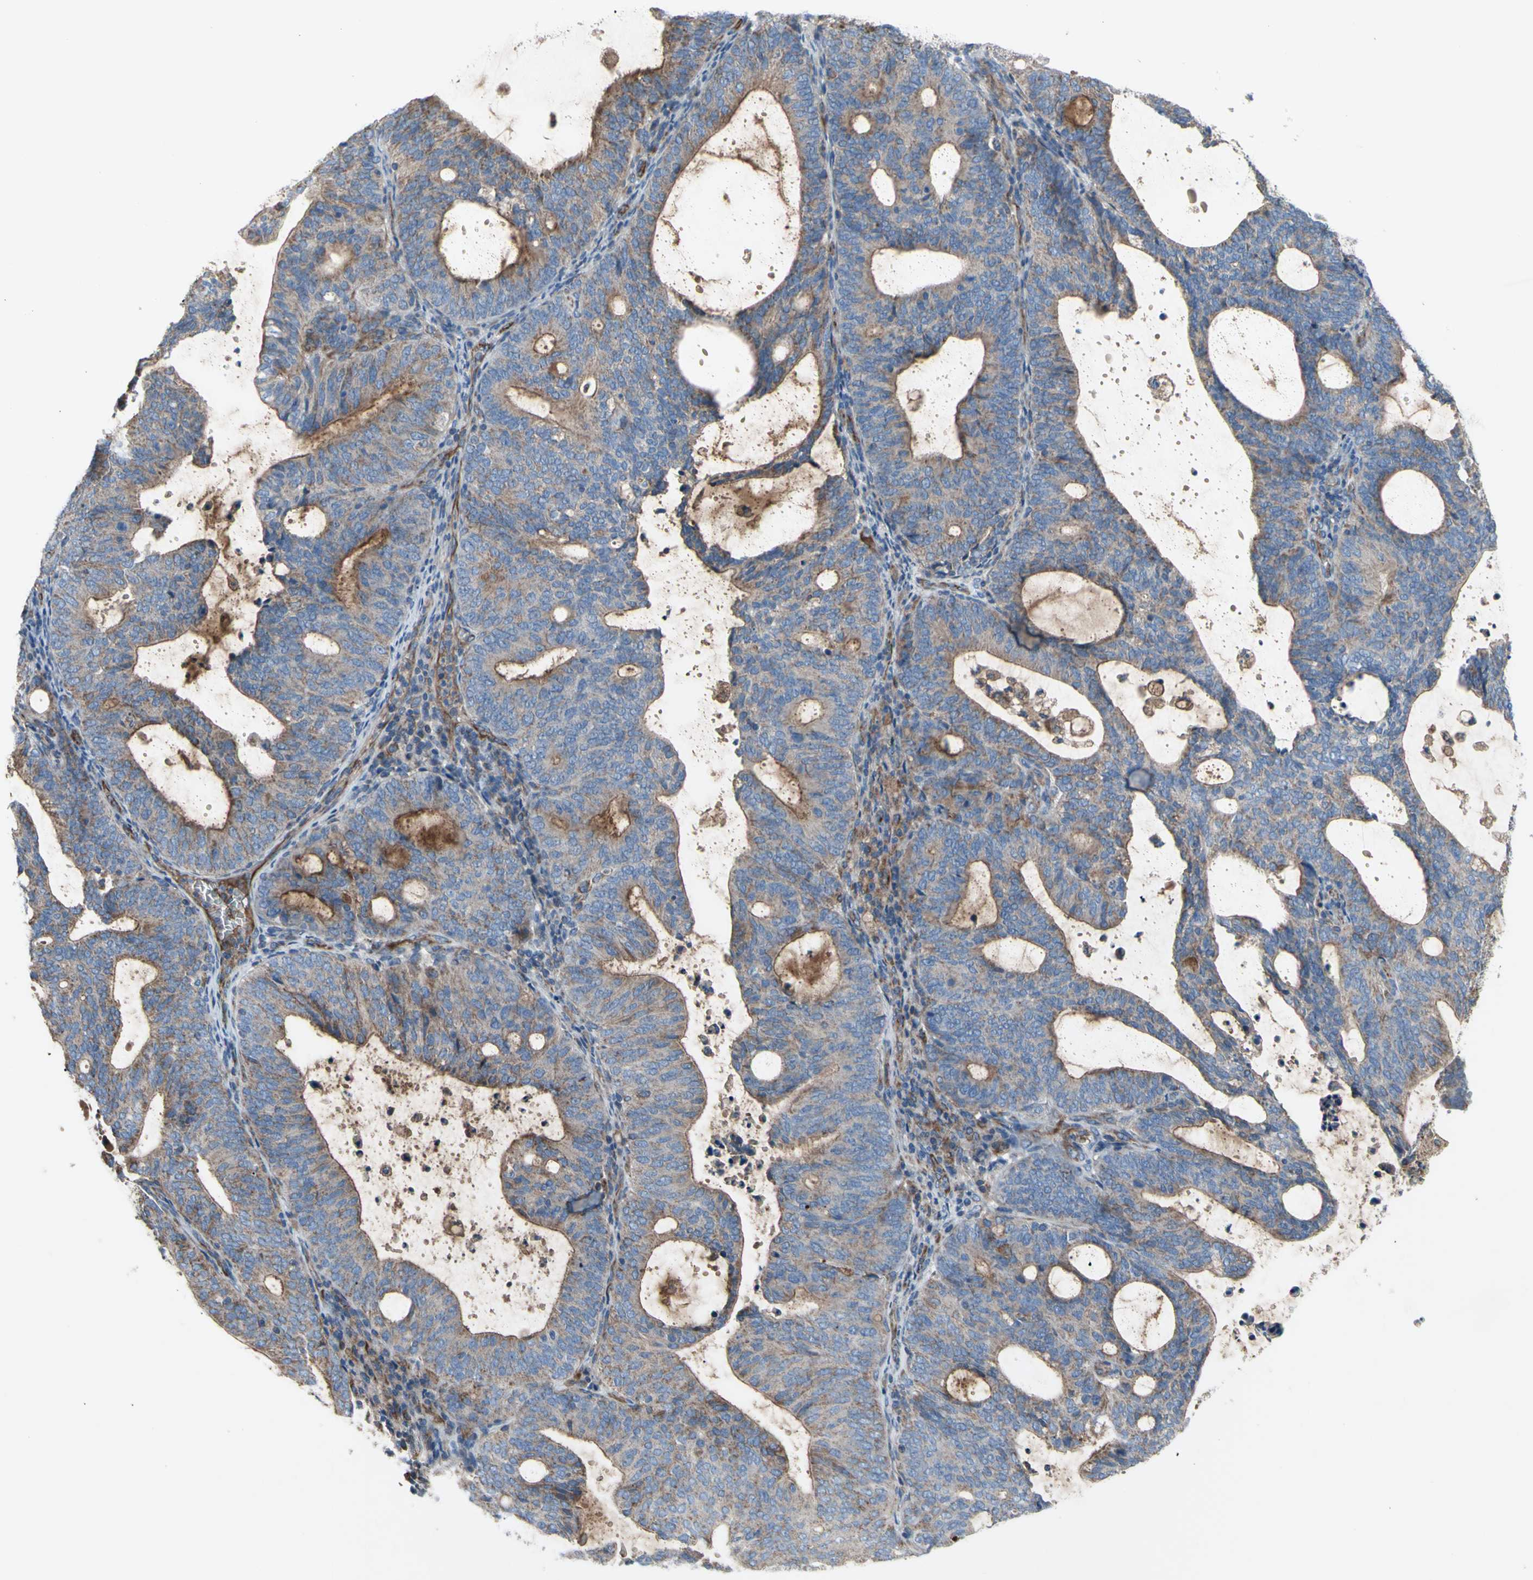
{"staining": {"intensity": "moderate", "quantity": "25%-75%", "location": "cytoplasmic/membranous"}, "tissue": "endometrial cancer", "cell_type": "Tumor cells", "image_type": "cancer", "snomed": [{"axis": "morphology", "description": "Adenocarcinoma, NOS"}, {"axis": "topography", "description": "Uterus"}], "caption": "A brown stain highlights moderate cytoplasmic/membranous staining of a protein in endometrial adenocarcinoma tumor cells.", "gene": "EMC7", "patient": {"sex": "female", "age": 83}}